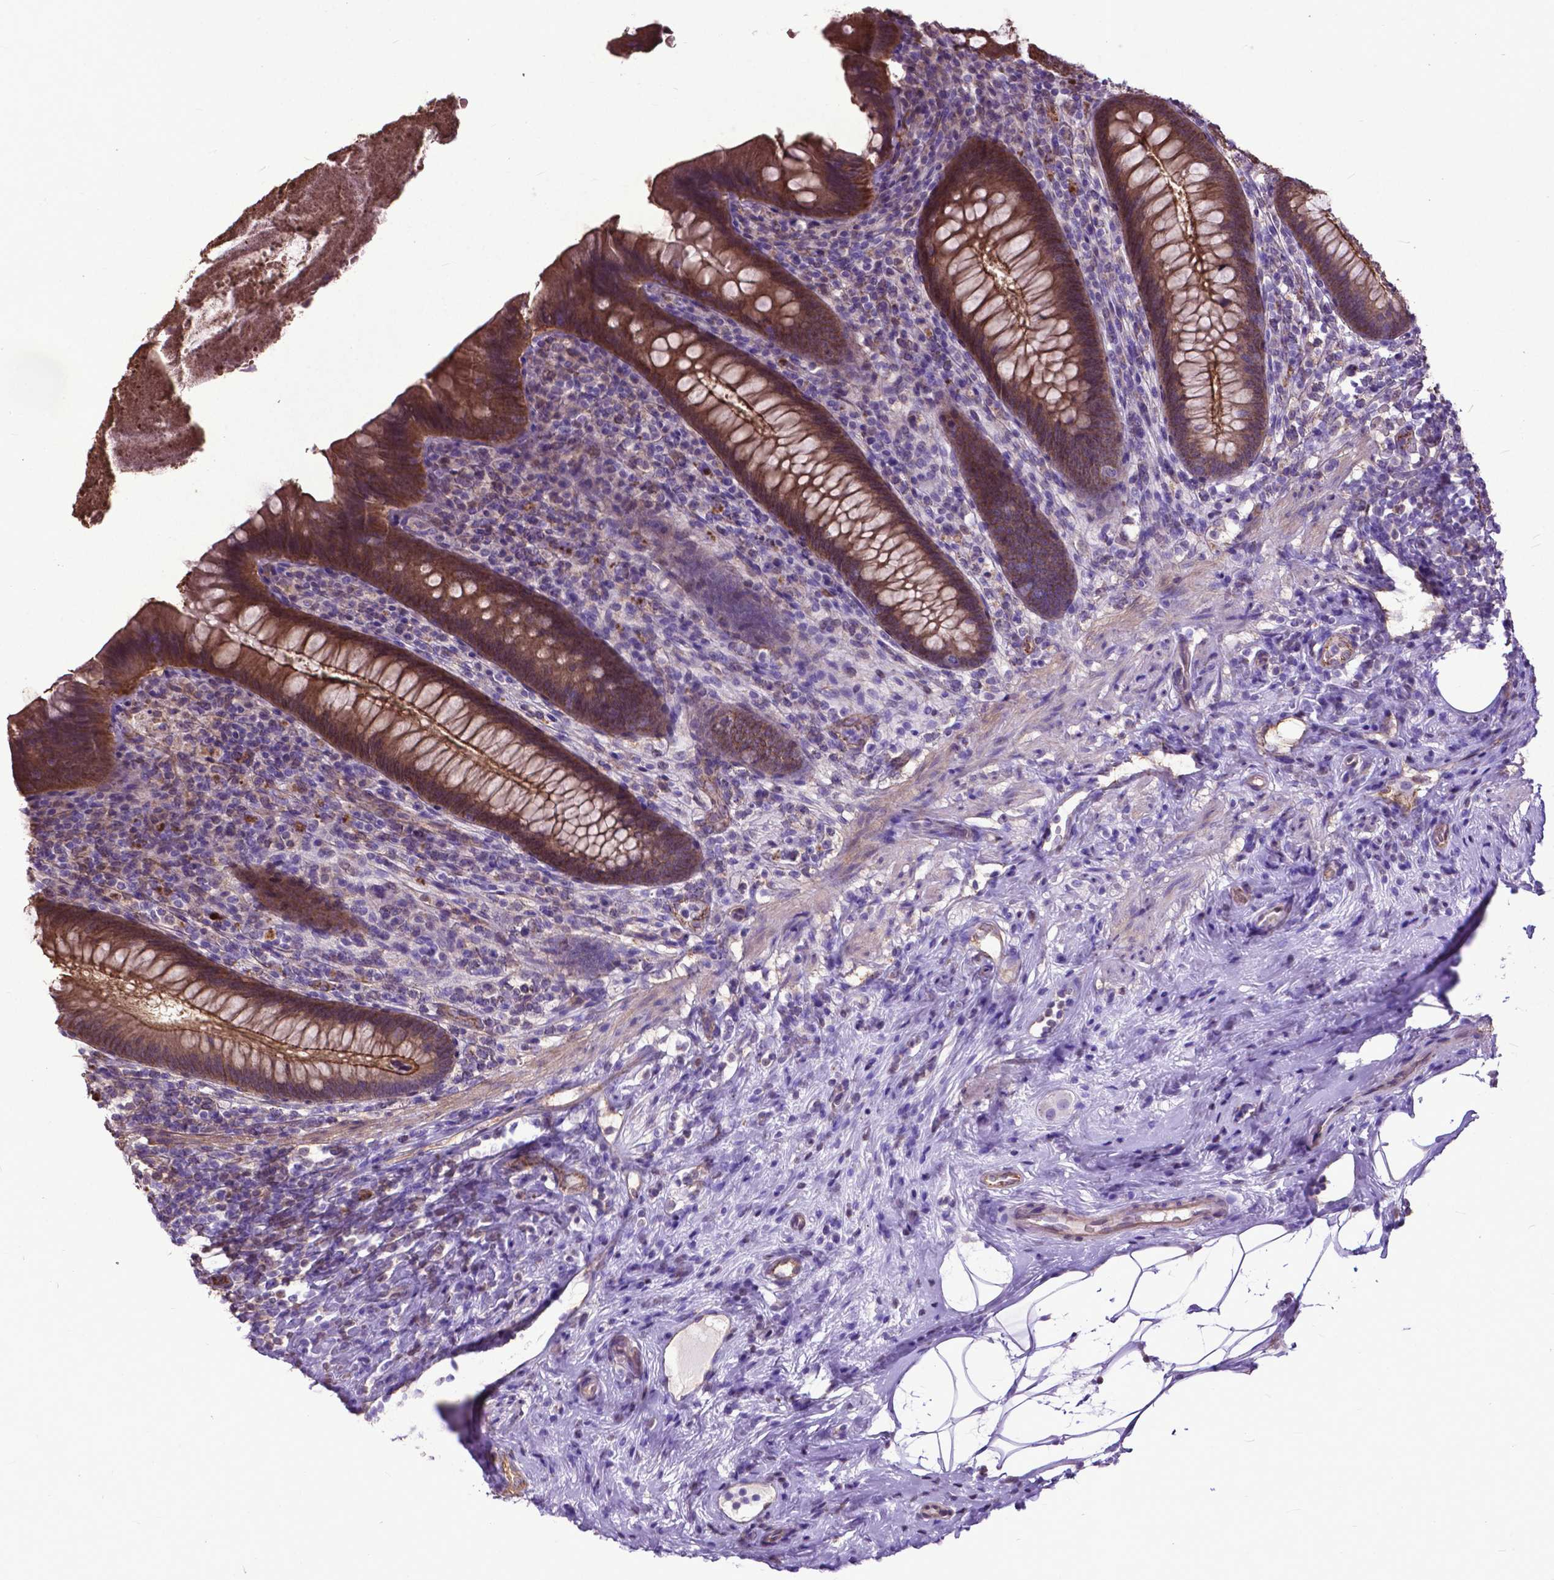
{"staining": {"intensity": "moderate", "quantity": ">75%", "location": "cytoplasmic/membranous"}, "tissue": "appendix", "cell_type": "Glandular cells", "image_type": "normal", "snomed": [{"axis": "morphology", "description": "Normal tissue, NOS"}, {"axis": "topography", "description": "Appendix"}], "caption": "This histopathology image reveals immunohistochemistry (IHC) staining of unremarkable human appendix, with medium moderate cytoplasmic/membranous staining in about >75% of glandular cells.", "gene": "PDLIM1", "patient": {"sex": "male", "age": 47}}